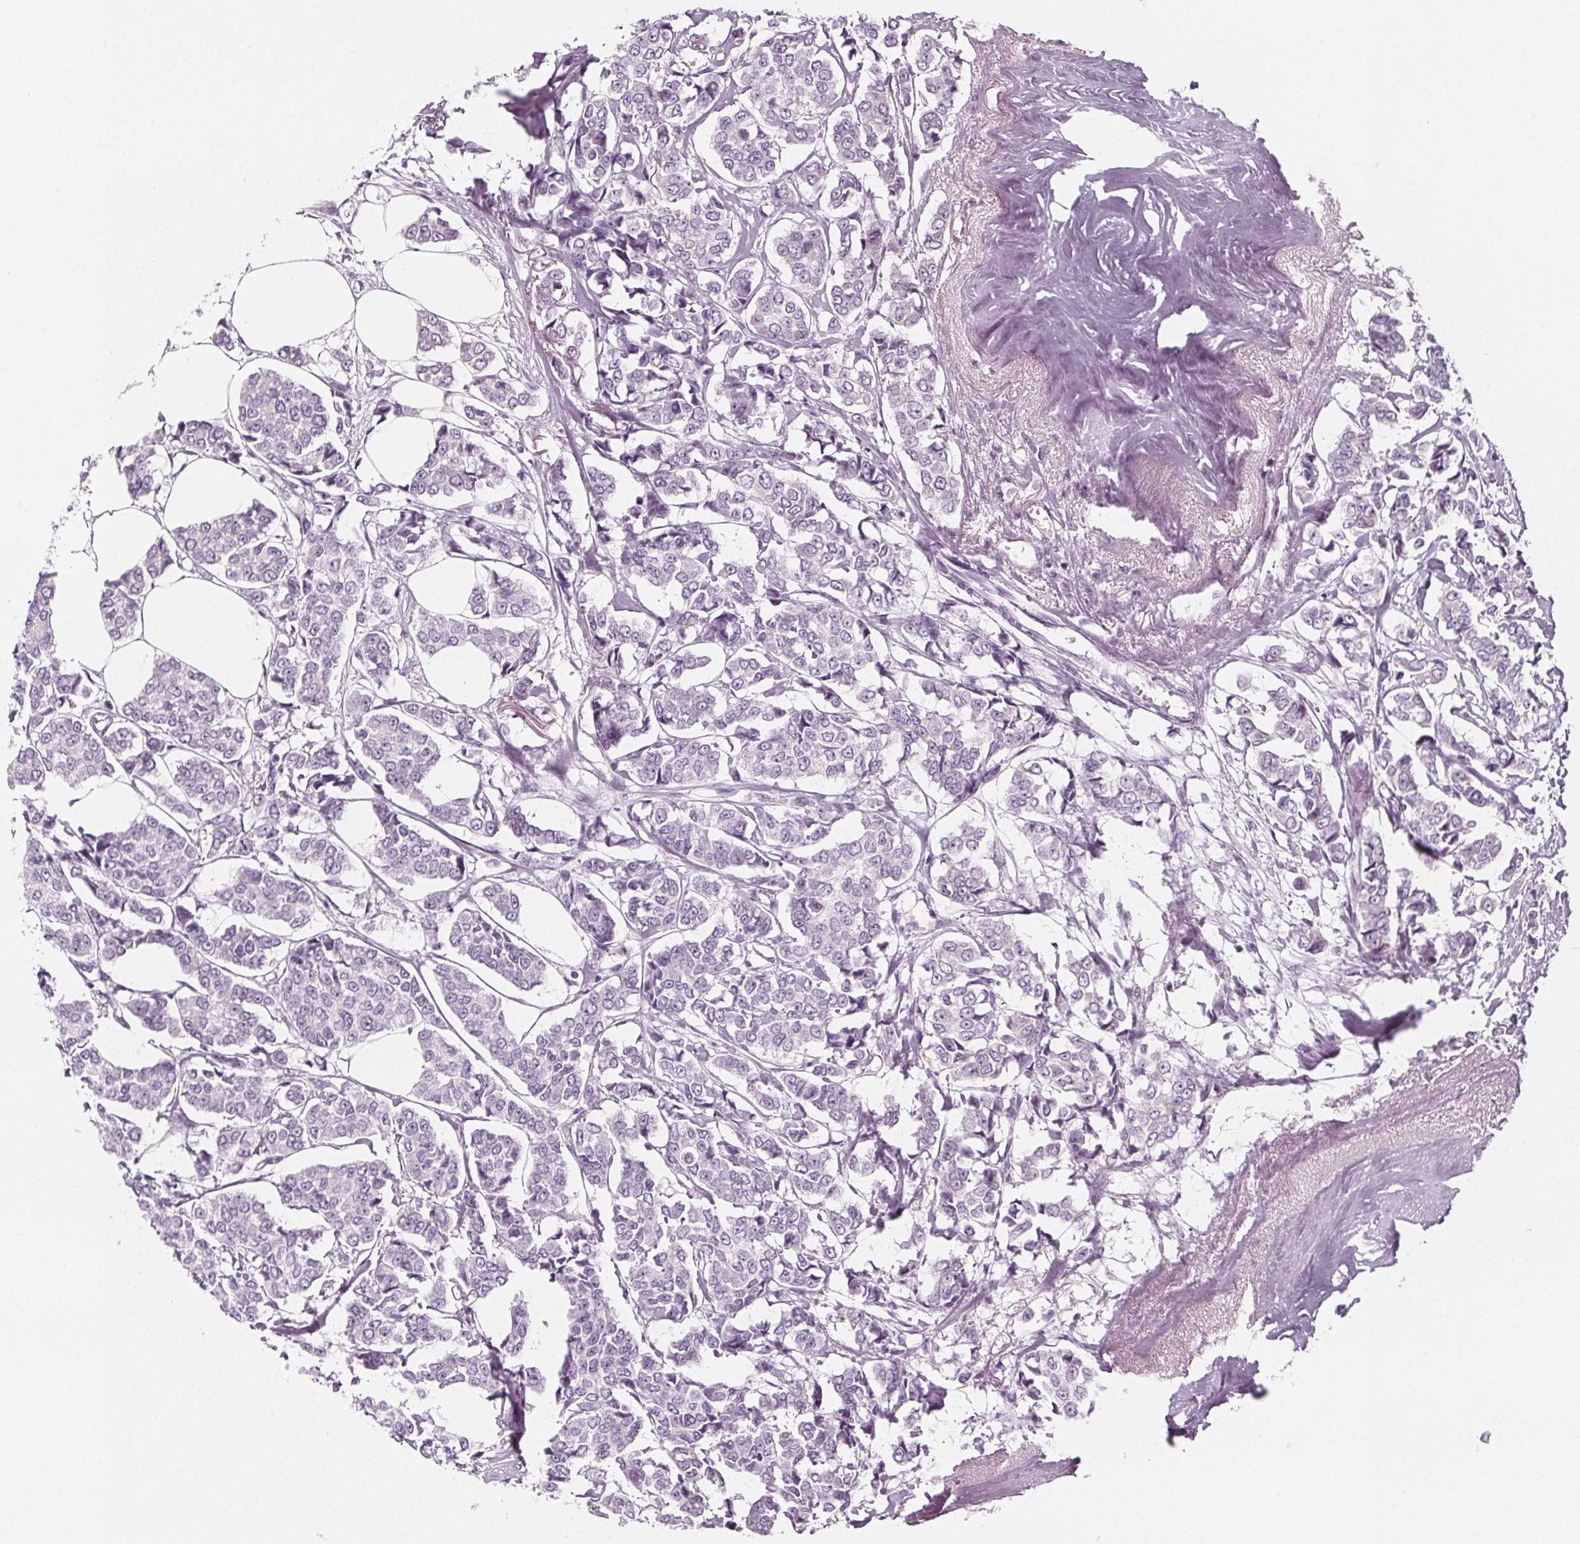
{"staining": {"intensity": "negative", "quantity": "none", "location": "none"}, "tissue": "breast cancer", "cell_type": "Tumor cells", "image_type": "cancer", "snomed": [{"axis": "morphology", "description": "Duct carcinoma"}, {"axis": "topography", "description": "Breast"}], "caption": "The micrograph exhibits no significant positivity in tumor cells of breast cancer (invasive ductal carcinoma).", "gene": "IL17C", "patient": {"sex": "female", "age": 94}}